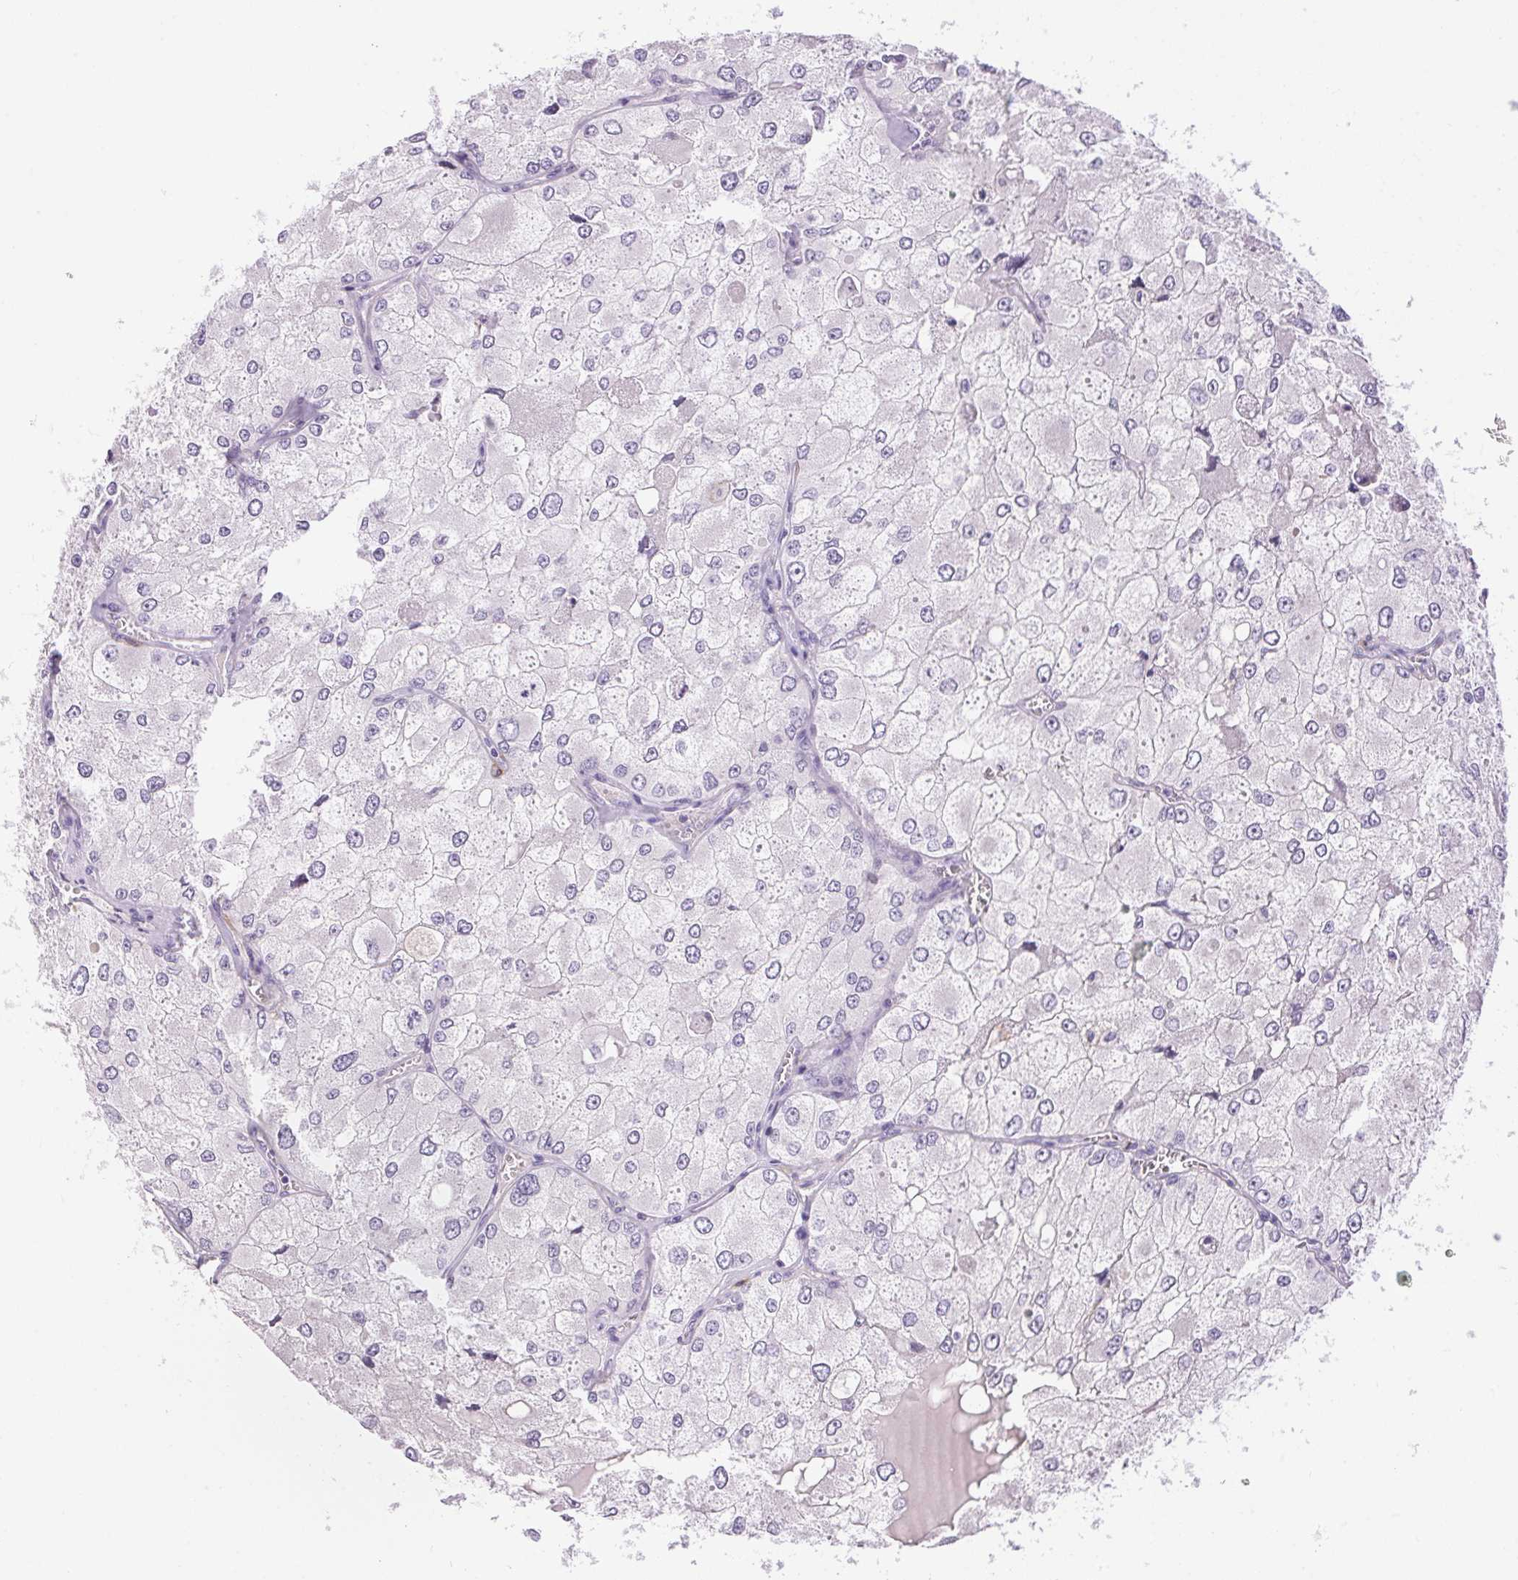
{"staining": {"intensity": "negative", "quantity": "none", "location": "none"}, "tissue": "renal cancer", "cell_type": "Tumor cells", "image_type": "cancer", "snomed": [{"axis": "morphology", "description": "Adenocarcinoma, NOS"}, {"axis": "topography", "description": "Kidney"}], "caption": "Immunohistochemical staining of human adenocarcinoma (renal) displays no significant positivity in tumor cells.", "gene": "PNLIPRP3", "patient": {"sex": "female", "age": 70}}